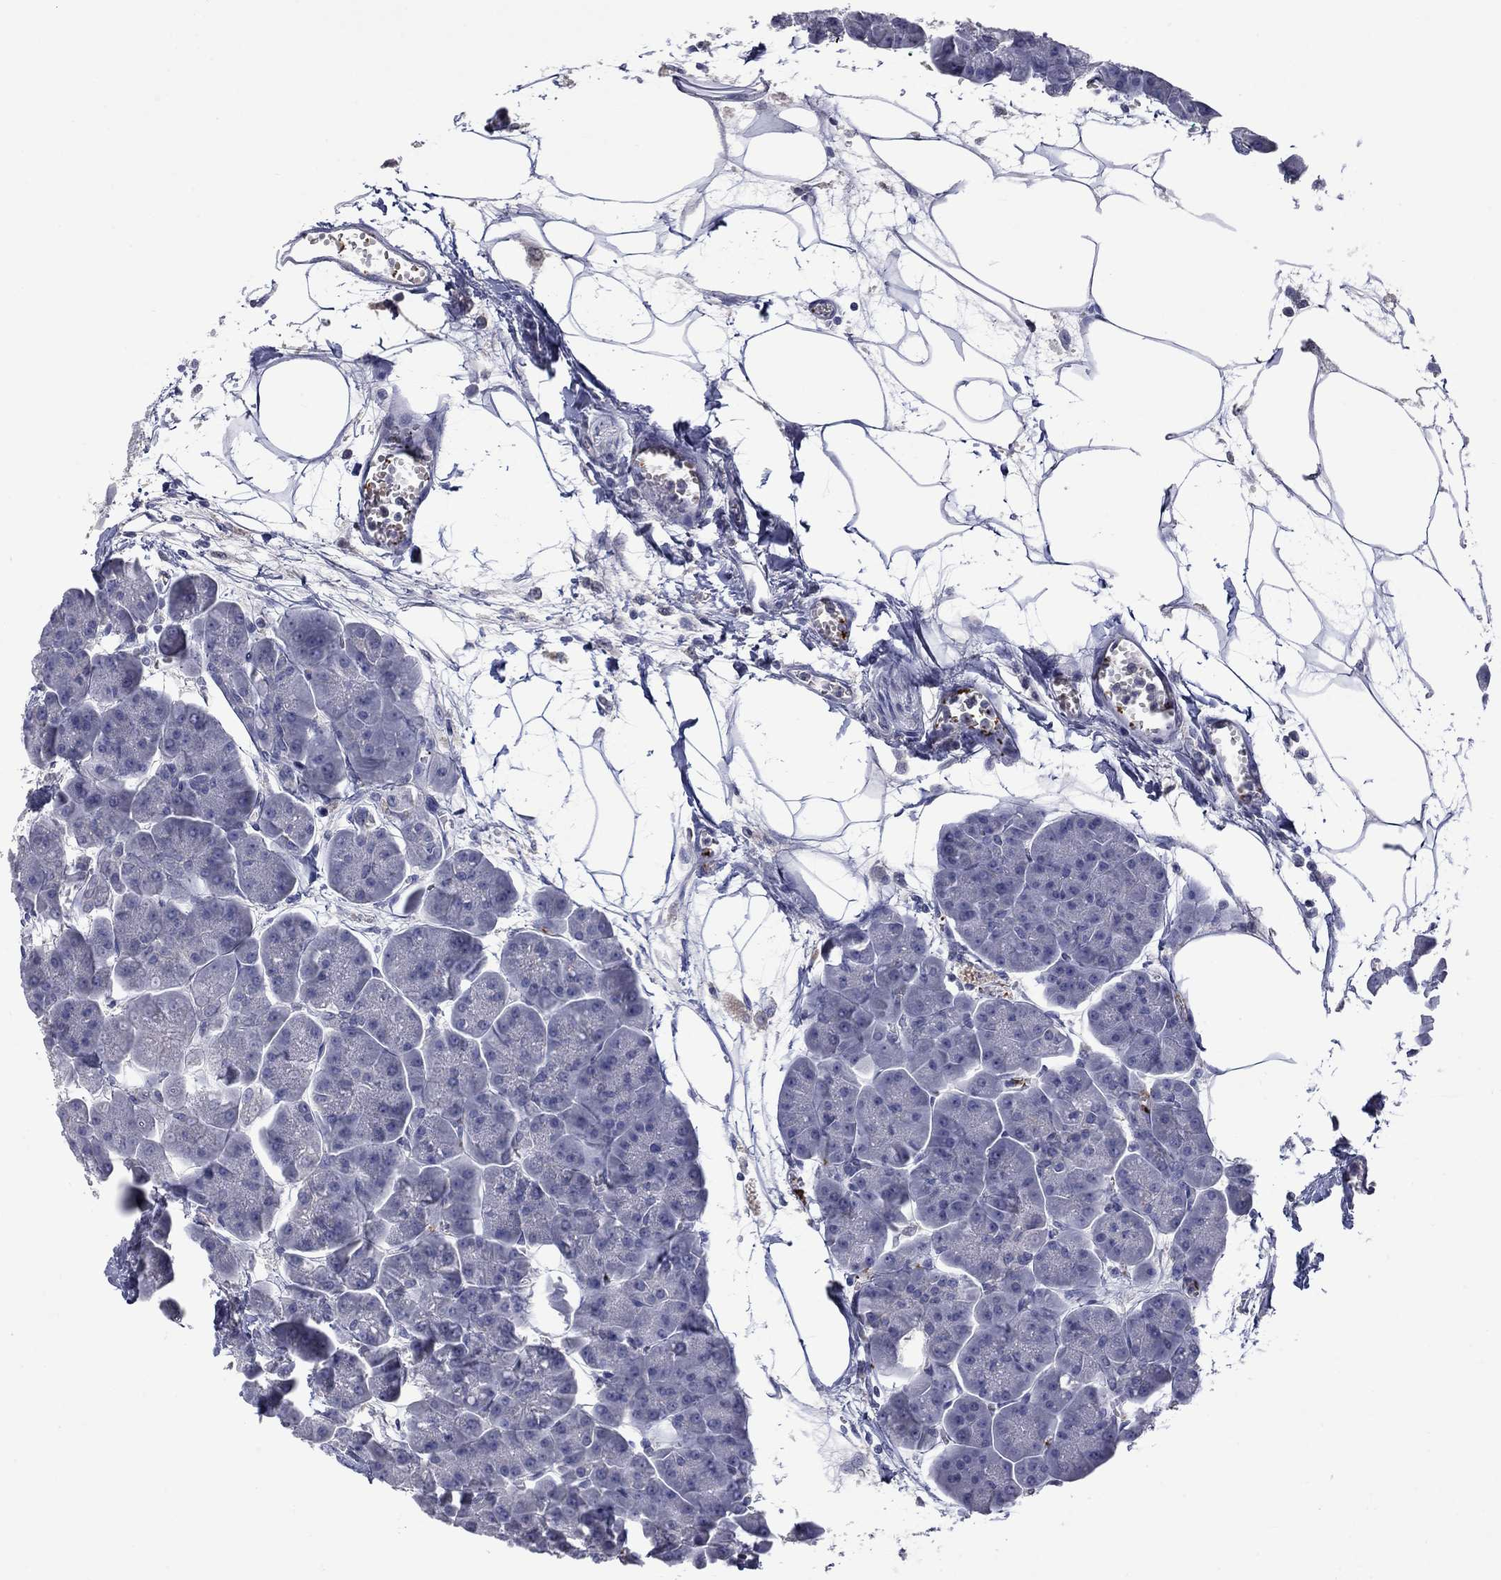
{"staining": {"intensity": "negative", "quantity": "none", "location": "none"}, "tissue": "pancreas", "cell_type": "Exocrine glandular cells", "image_type": "normal", "snomed": [{"axis": "morphology", "description": "Normal tissue, NOS"}, {"axis": "topography", "description": "Adipose tissue"}, {"axis": "topography", "description": "Pancreas"}, {"axis": "topography", "description": "Peripheral nerve tissue"}], "caption": "DAB immunohistochemical staining of benign pancreas reveals no significant expression in exocrine glandular cells. Brightfield microscopy of IHC stained with DAB (3,3'-diaminobenzidine) (brown) and hematoxylin (blue), captured at high magnification.", "gene": "PLEK", "patient": {"sex": "female", "age": 58}}